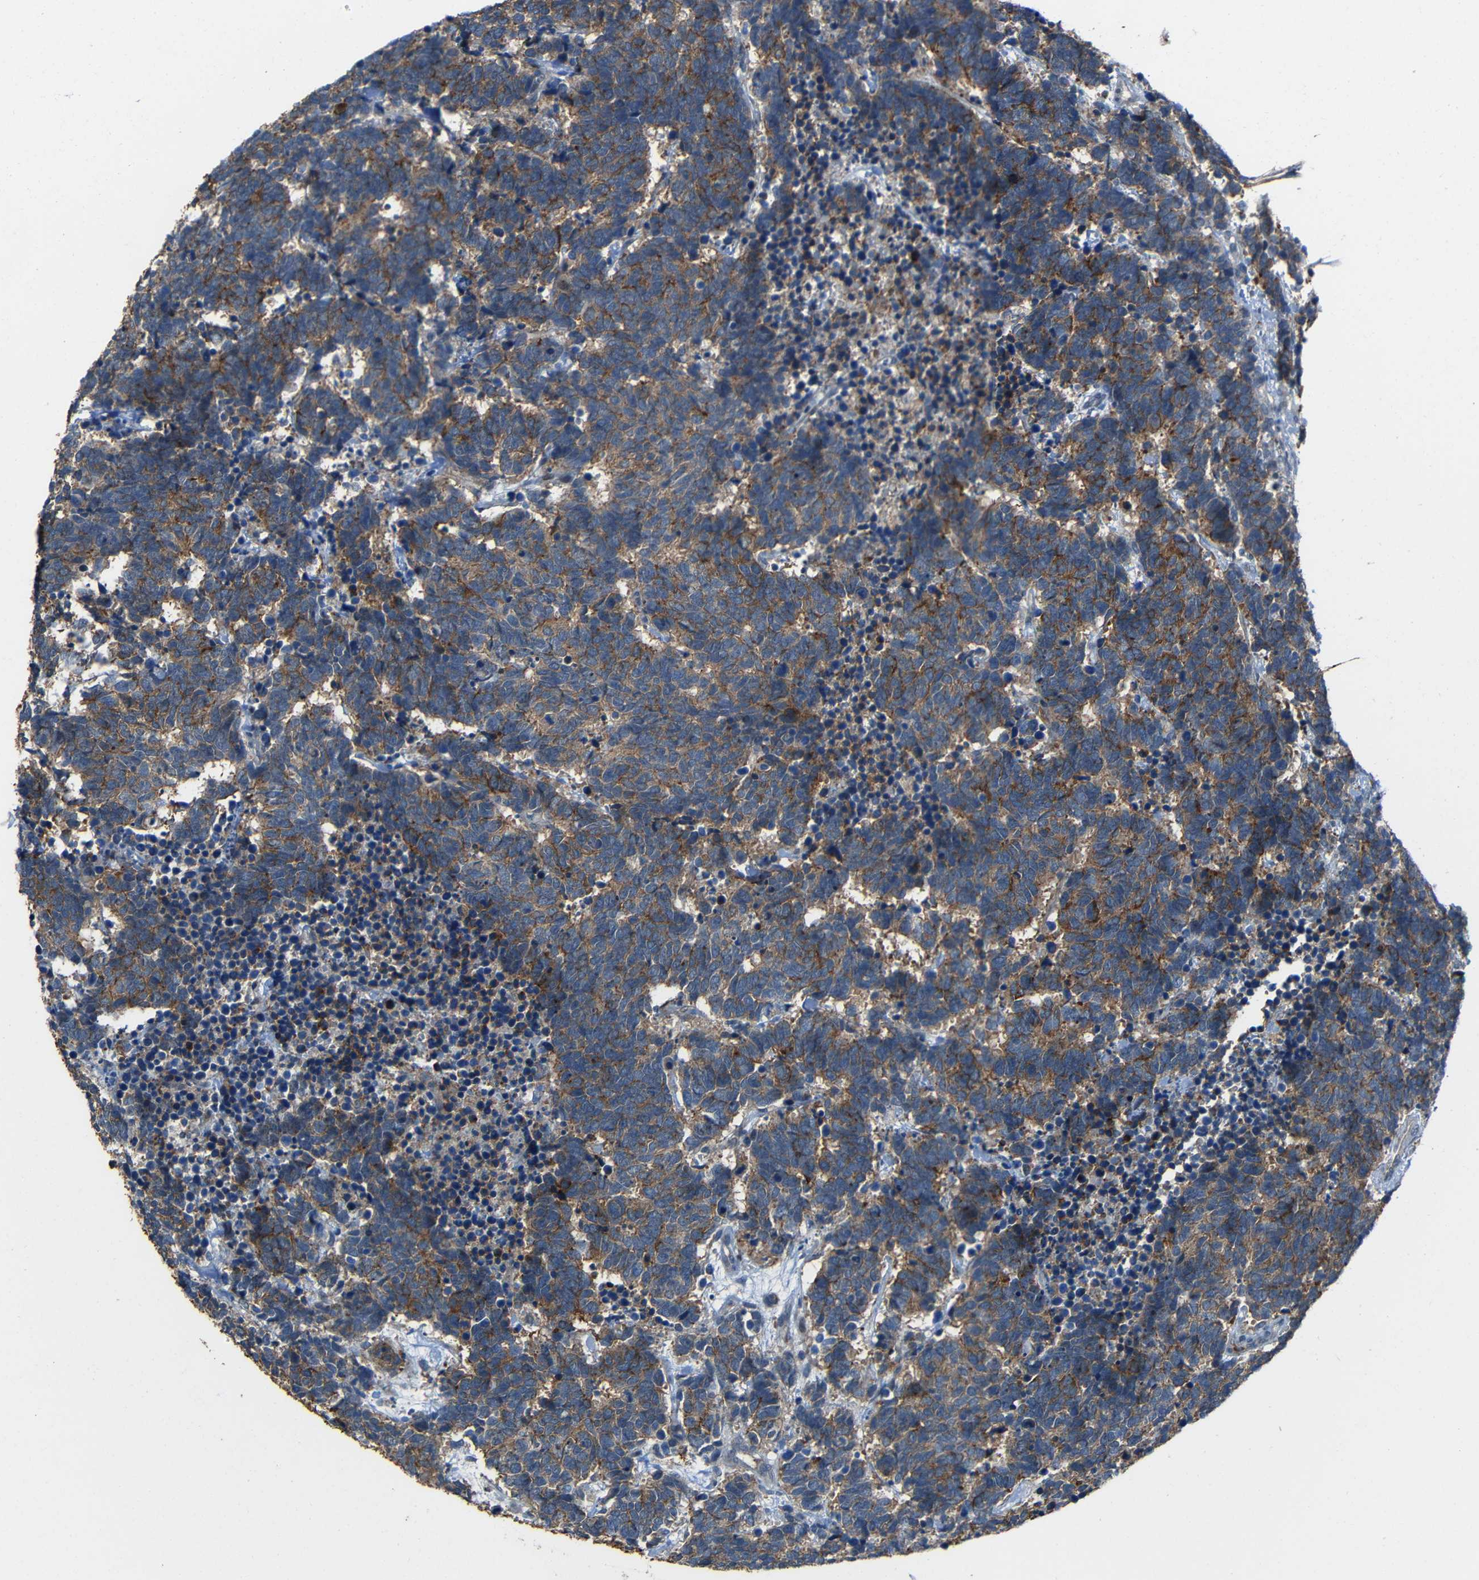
{"staining": {"intensity": "moderate", "quantity": ">75%", "location": "cytoplasmic/membranous"}, "tissue": "carcinoid", "cell_type": "Tumor cells", "image_type": "cancer", "snomed": [{"axis": "morphology", "description": "Carcinoma, NOS"}, {"axis": "morphology", "description": "Carcinoid, malignant, NOS"}, {"axis": "topography", "description": "Urinary bladder"}], "caption": "Carcinoid (malignant) tissue shows moderate cytoplasmic/membranous expression in approximately >75% of tumor cells, visualized by immunohistochemistry. Using DAB (3,3'-diaminobenzidine) (brown) and hematoxylin (blue) stains, captured at high magnification using brightfield microscopy.", "gene": "DNAJC5", "patient": {"sex": "male", "age": 57}}